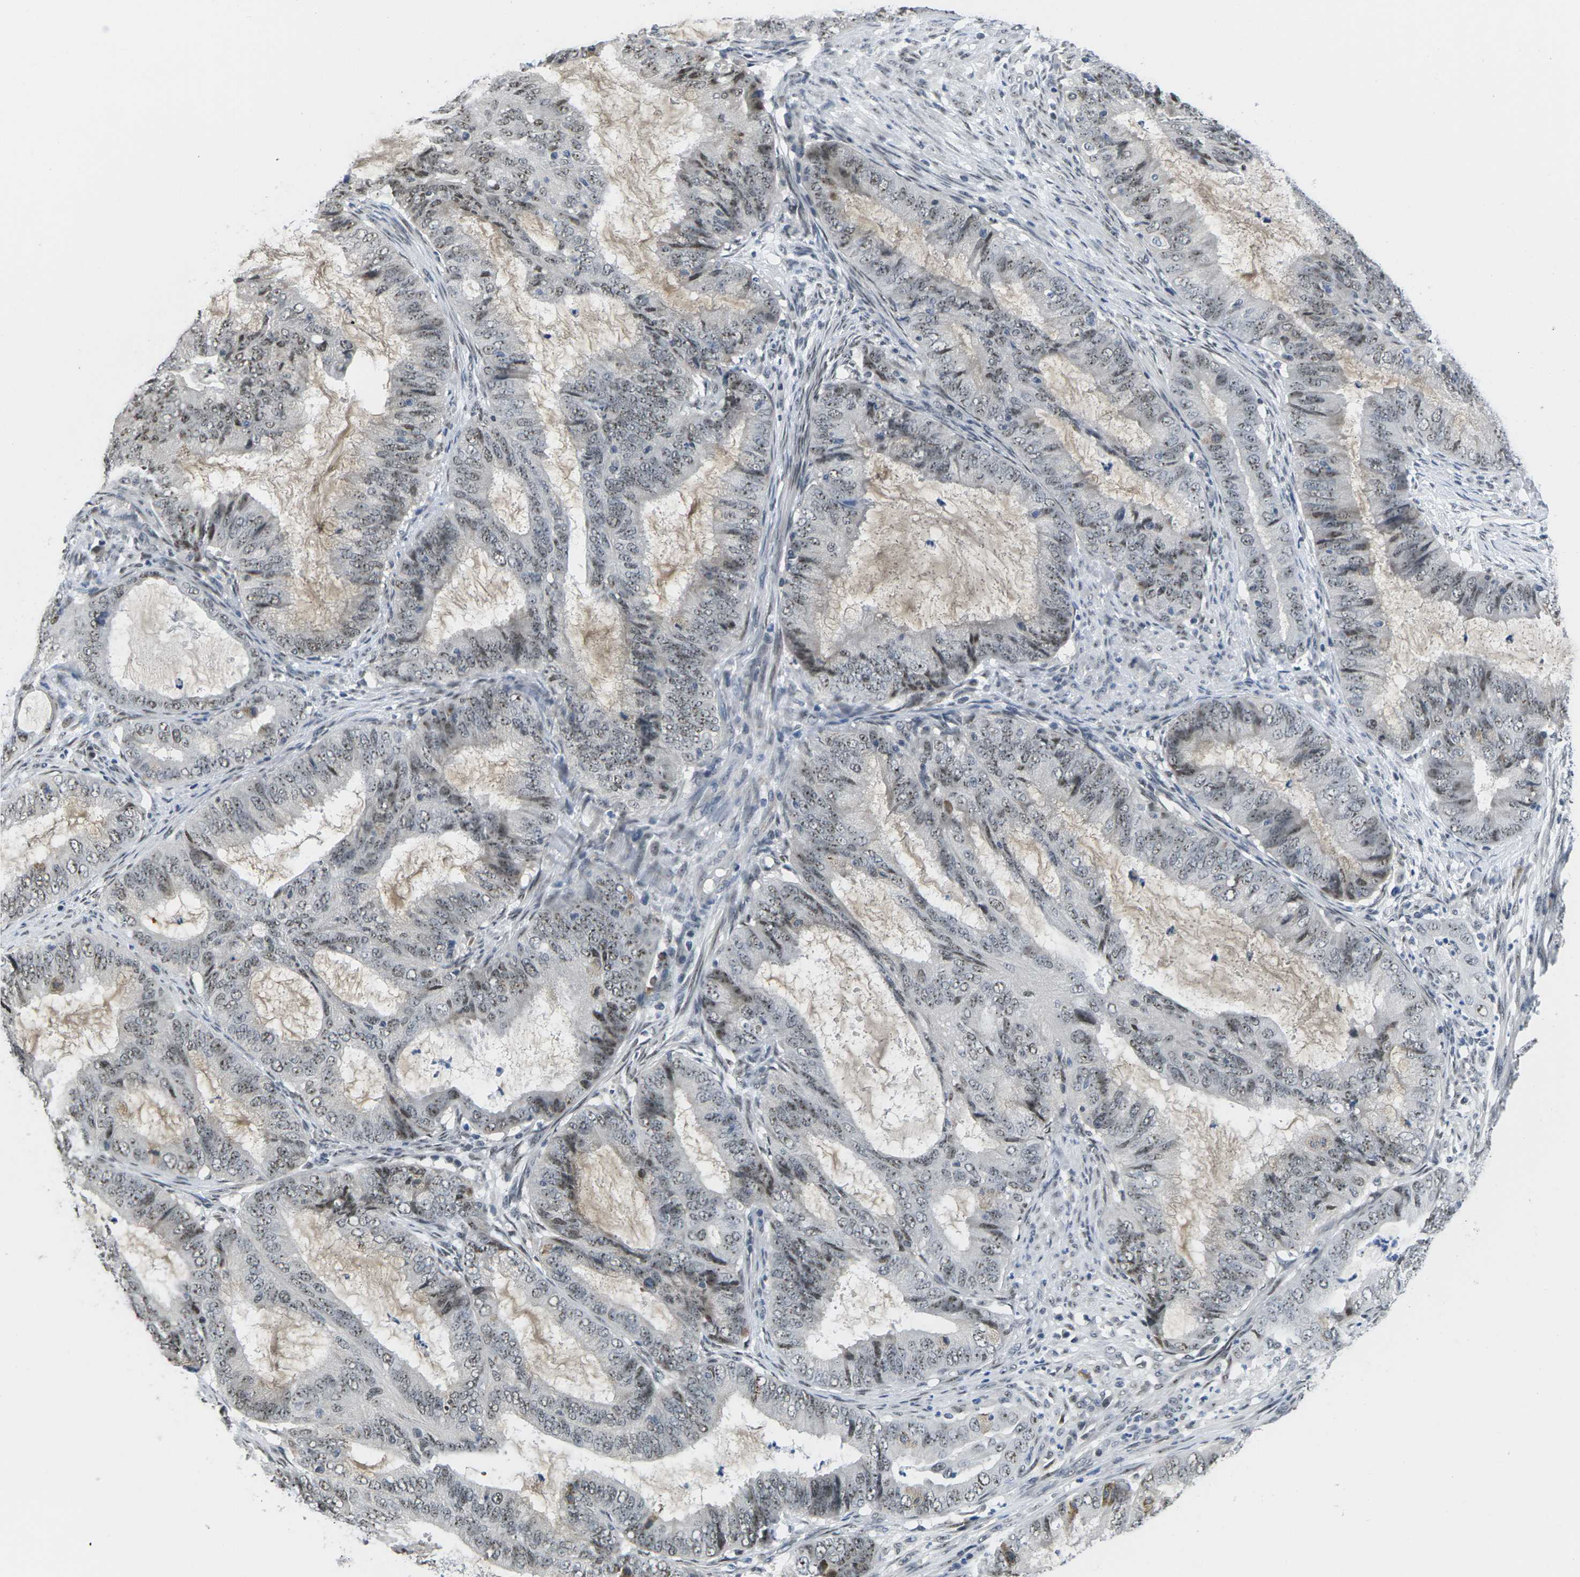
{"staining": {"intensity": "weak", "quantity": ">75%", "location": "nuclear"}, "tissue": "endometrial cancer", "cell_type": "Tumor cells", "image_type": "cancer", "snomed": [{"axis": "morphology", "description": "Adenocarcinoma, NOS"}, {"axis": "topography", "description": "Endometrium"}], "caption": "Adenocarcinoma (endometrial) tissue exhibits weak nuclear positivity in approximately >75% of tumor cells, visualized by immunohistochemistry.", "gene": "NSRP1", "patient": {"sex": "female", "age": 70}}